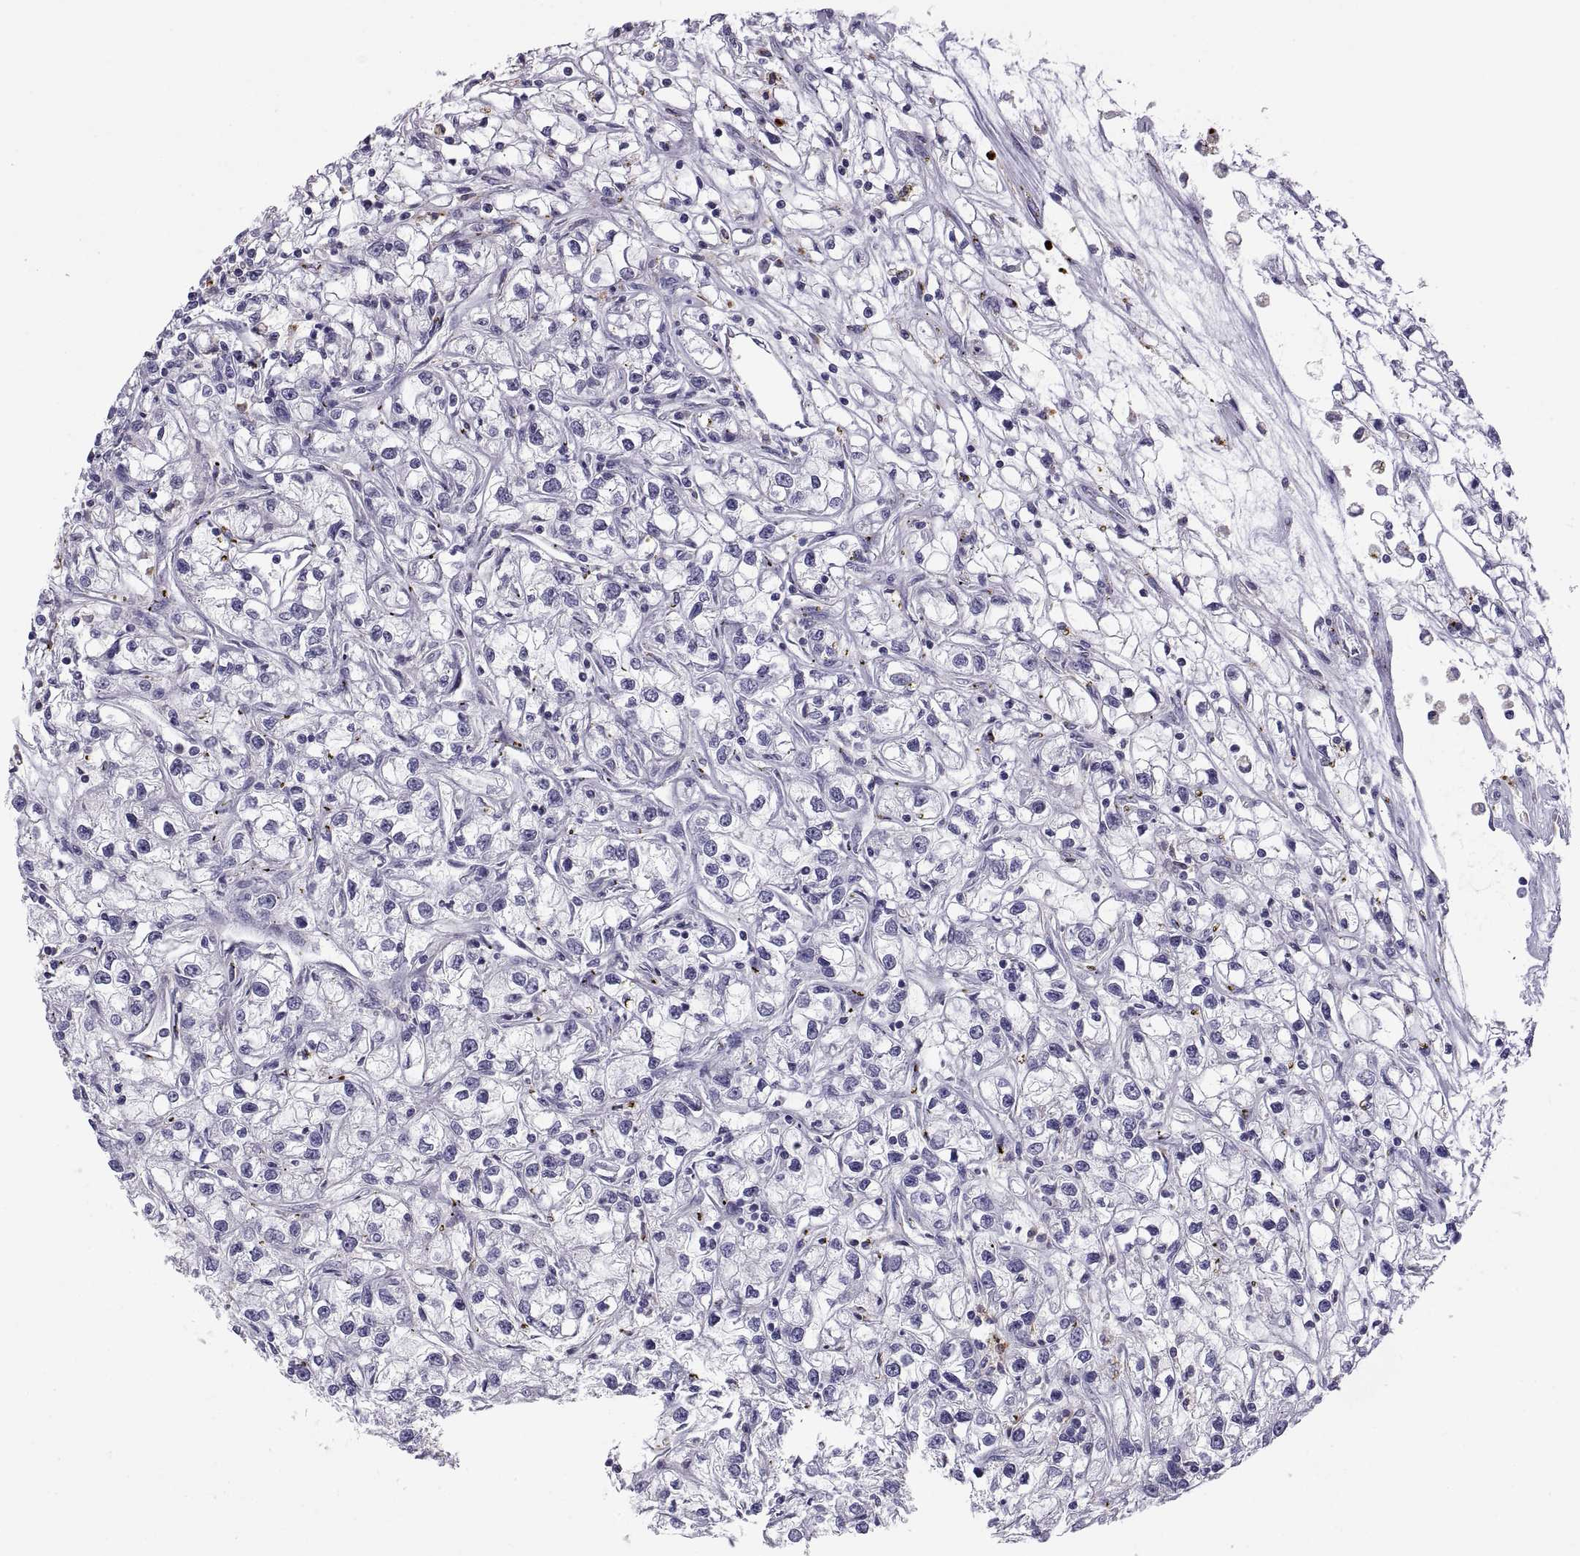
{"staining": {"intensity": "negative", "quantity": "none", "location": "none"}, "tissue": "renal cancer", "cell_type": "Tumor cells", "image_type": "cancer", "snomed": [{"axis": "morphology", "description": "Adenocarcinoma, NOS"}, {"axis": "topography", "description": "Kidney"}], "caption": "The immunohistochemistry image has no significant positivity in tumor cells of renal cancer tissue.", "gene": "RGS19", "patient": {"sex": "female", "age": 59}}